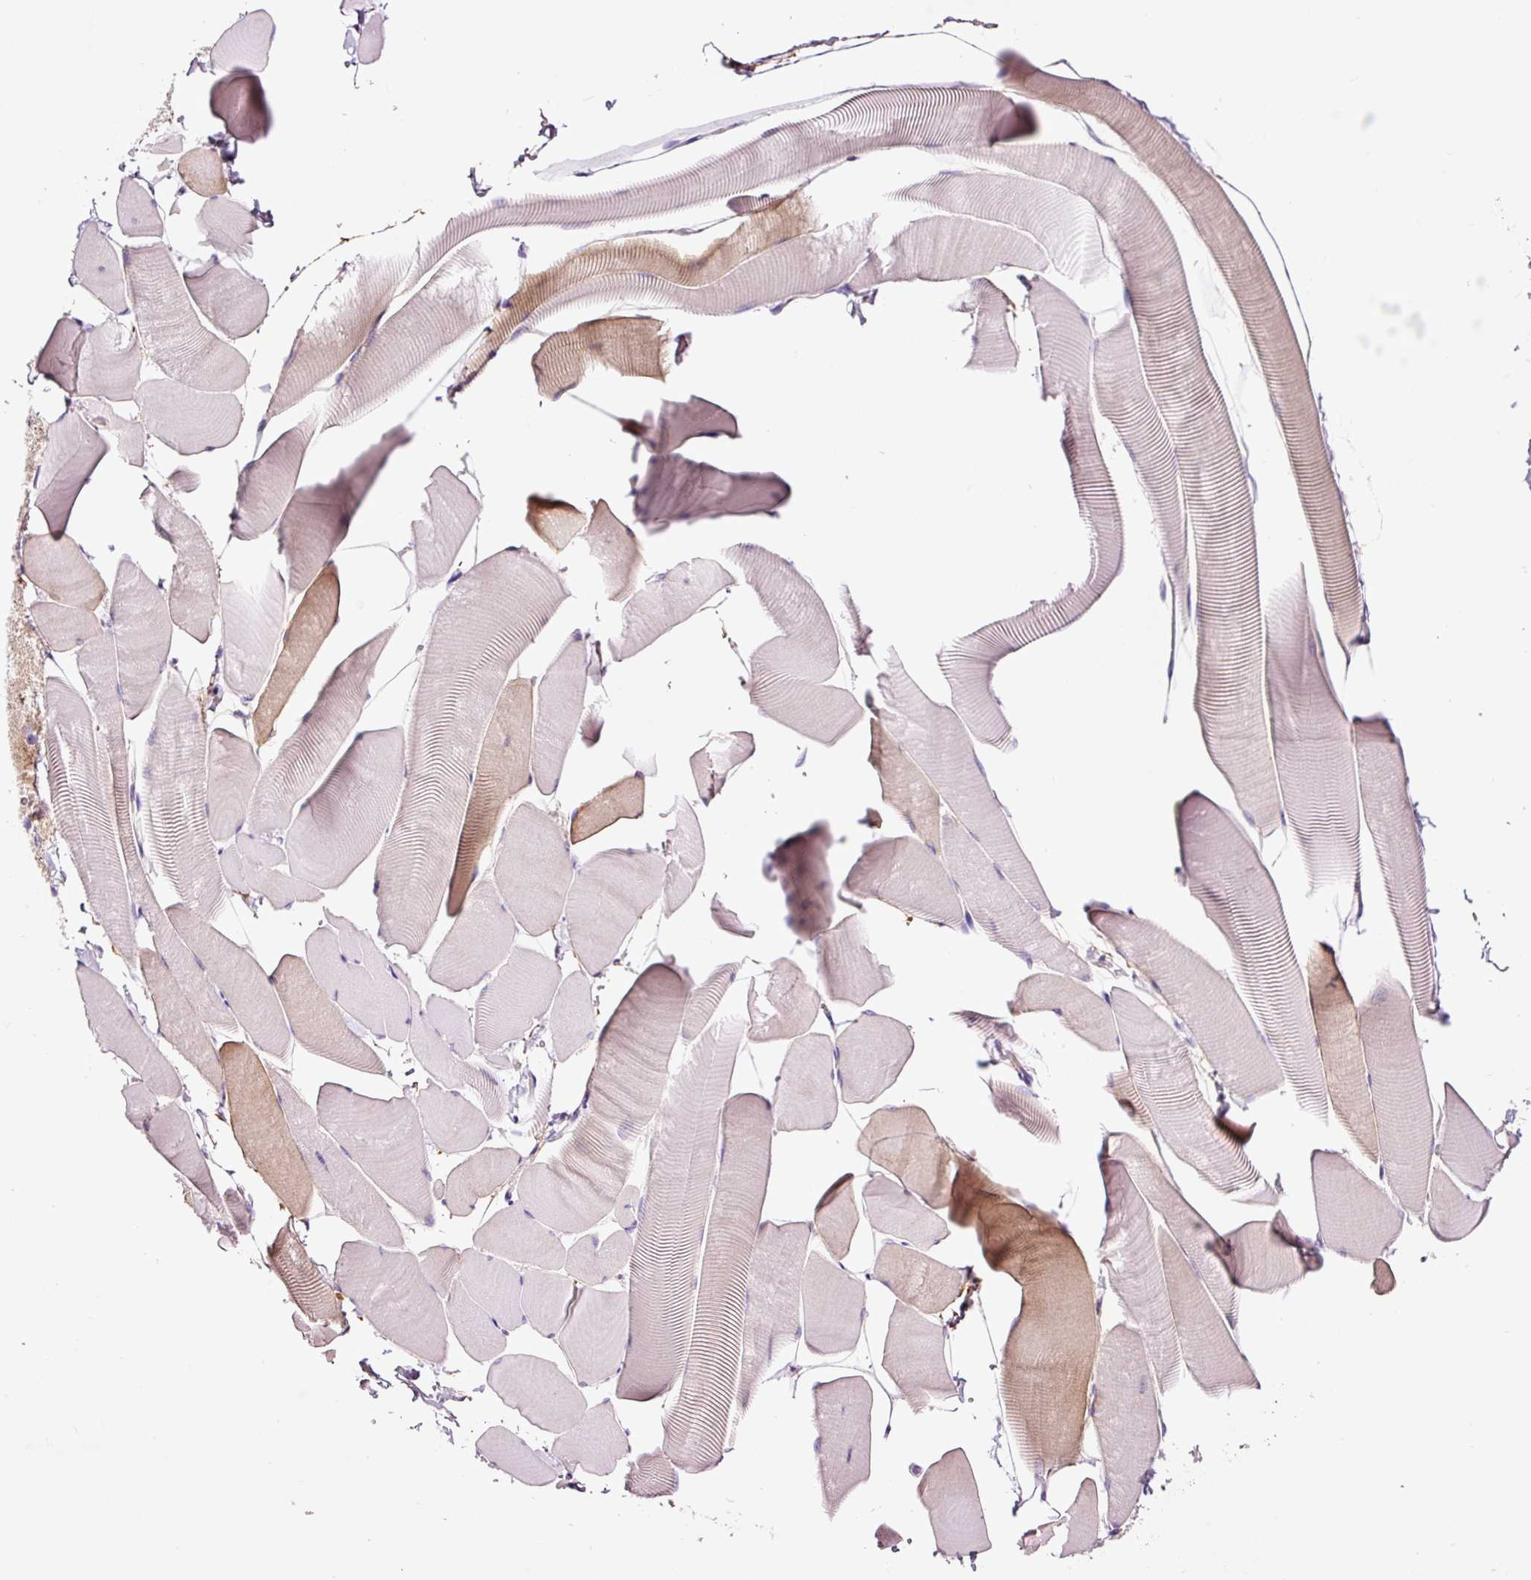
{"staining": {"intensity": "moderate", "quantity": "25%-75%", "location": "cytoplasmic/membranous"}, "tissue": "skeletal muscle", "cell_type": "Myocytes", "image_type": "normal", "snomed": [{"axis": "morphology", "description": "Normal tissue, NOS"}, {"axis": "topography", "description": "Skeletal muscle"}], "caption": "The histopathology image demonstrates staining of normal skeletal muscle, revealing moderate cytoplasmic/membranous protein staining (brown color) within myocytes.", "gene": "PAM", "patient": {"sex": "male", "age": 25}}